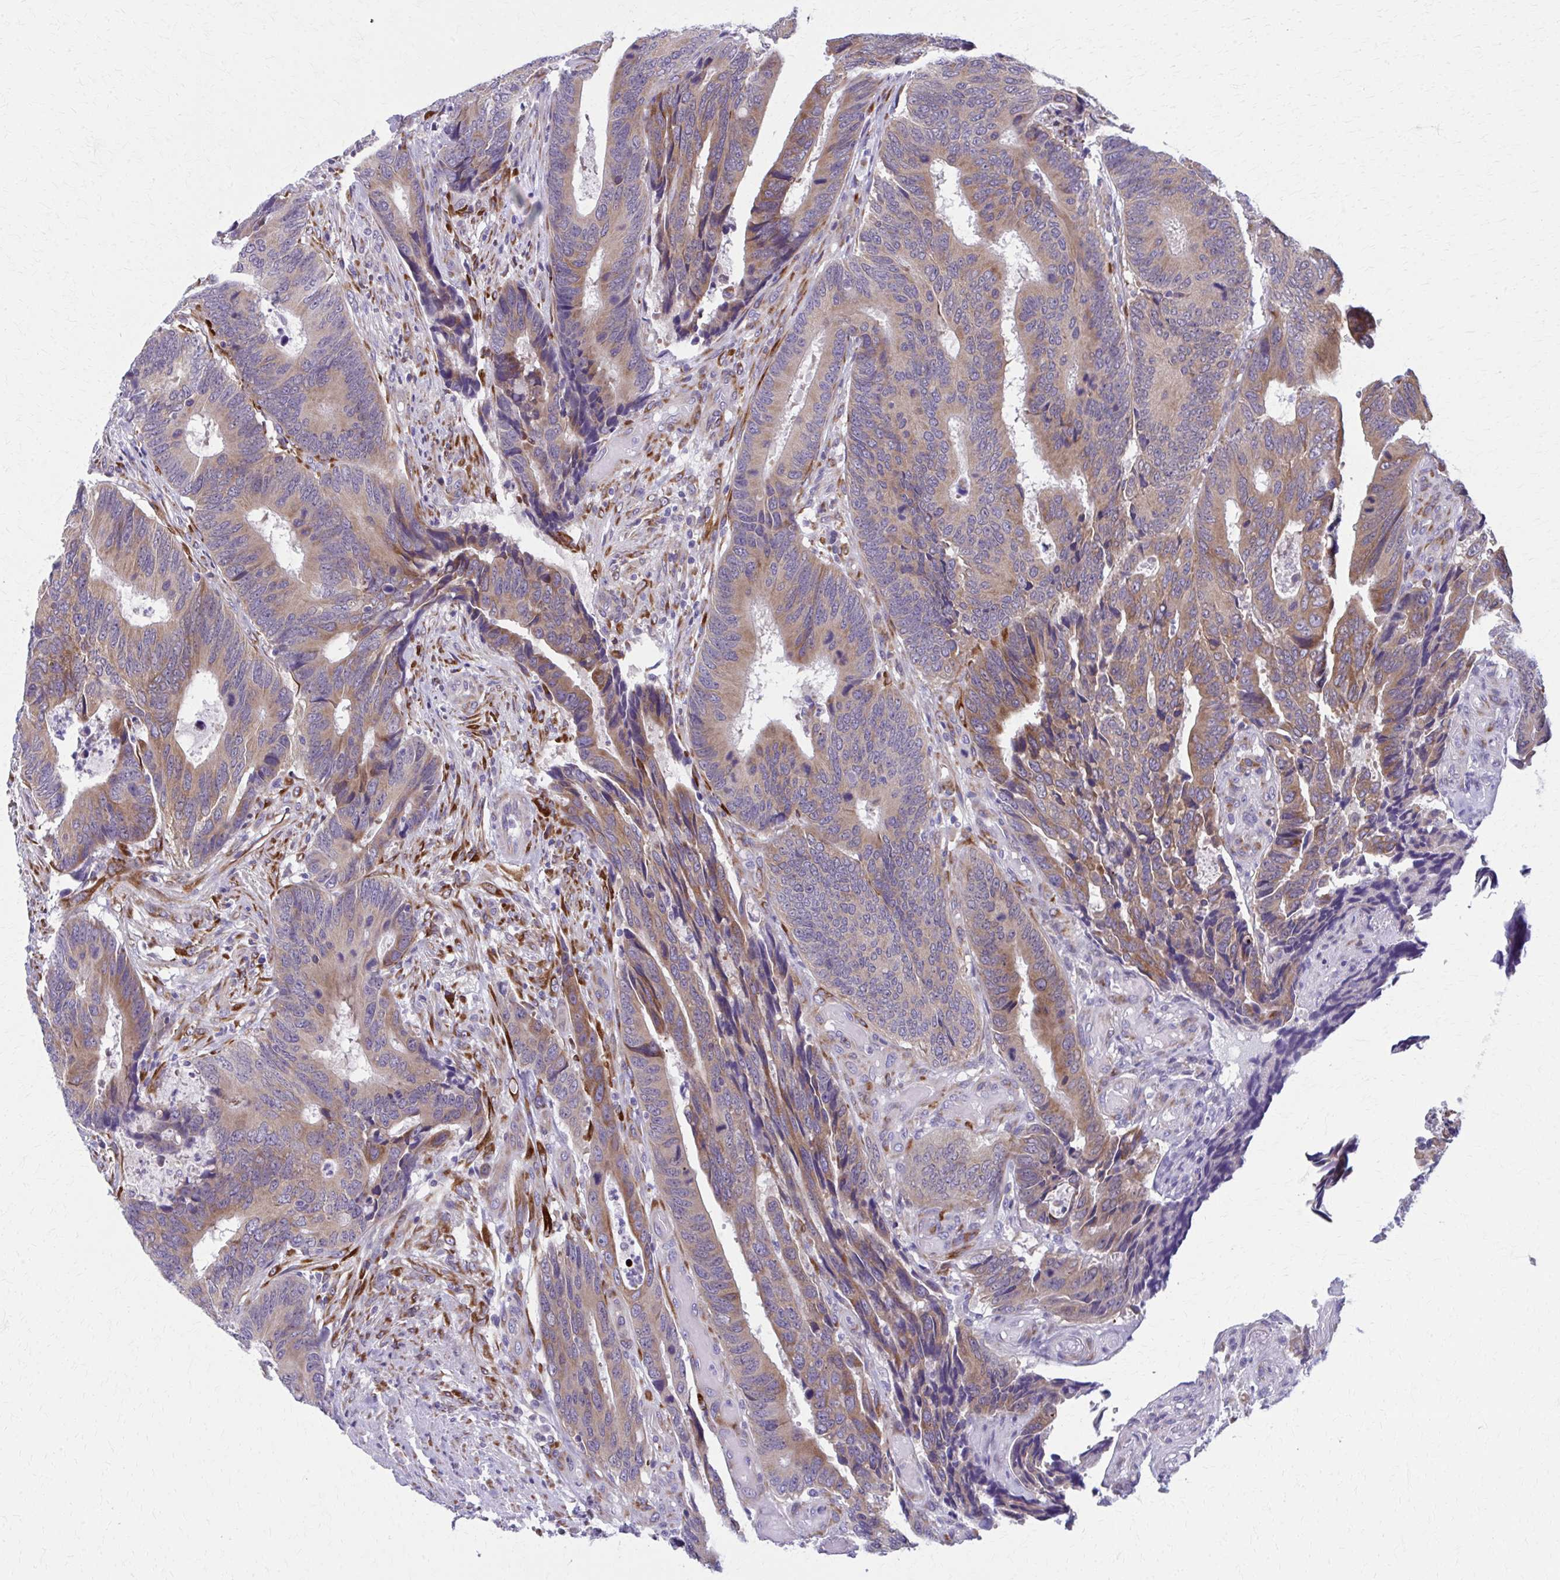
{"staining": {"intensity": "moderate", "quantity": ">75%", "location": "cytoplasmic/membranous"}, "tissue": "colorectal cancer", "cell_type": "Tumor cells", "image_type": "cancer", "snomed": [{"axis": "morphology", "description": "Adenocarcinoma, NOS"}, {"axis": "topography", "description": "Colon"}], "caption": "Immunohistochemistry (IHC) of human colorectal adenocarcinoma demonstrates medium levels of moderate cytoplasmic/membranous staining in about >75% of tumor cells.", "gene": "SPATS2L", "patient": {"sex": "male", "age": 87}}